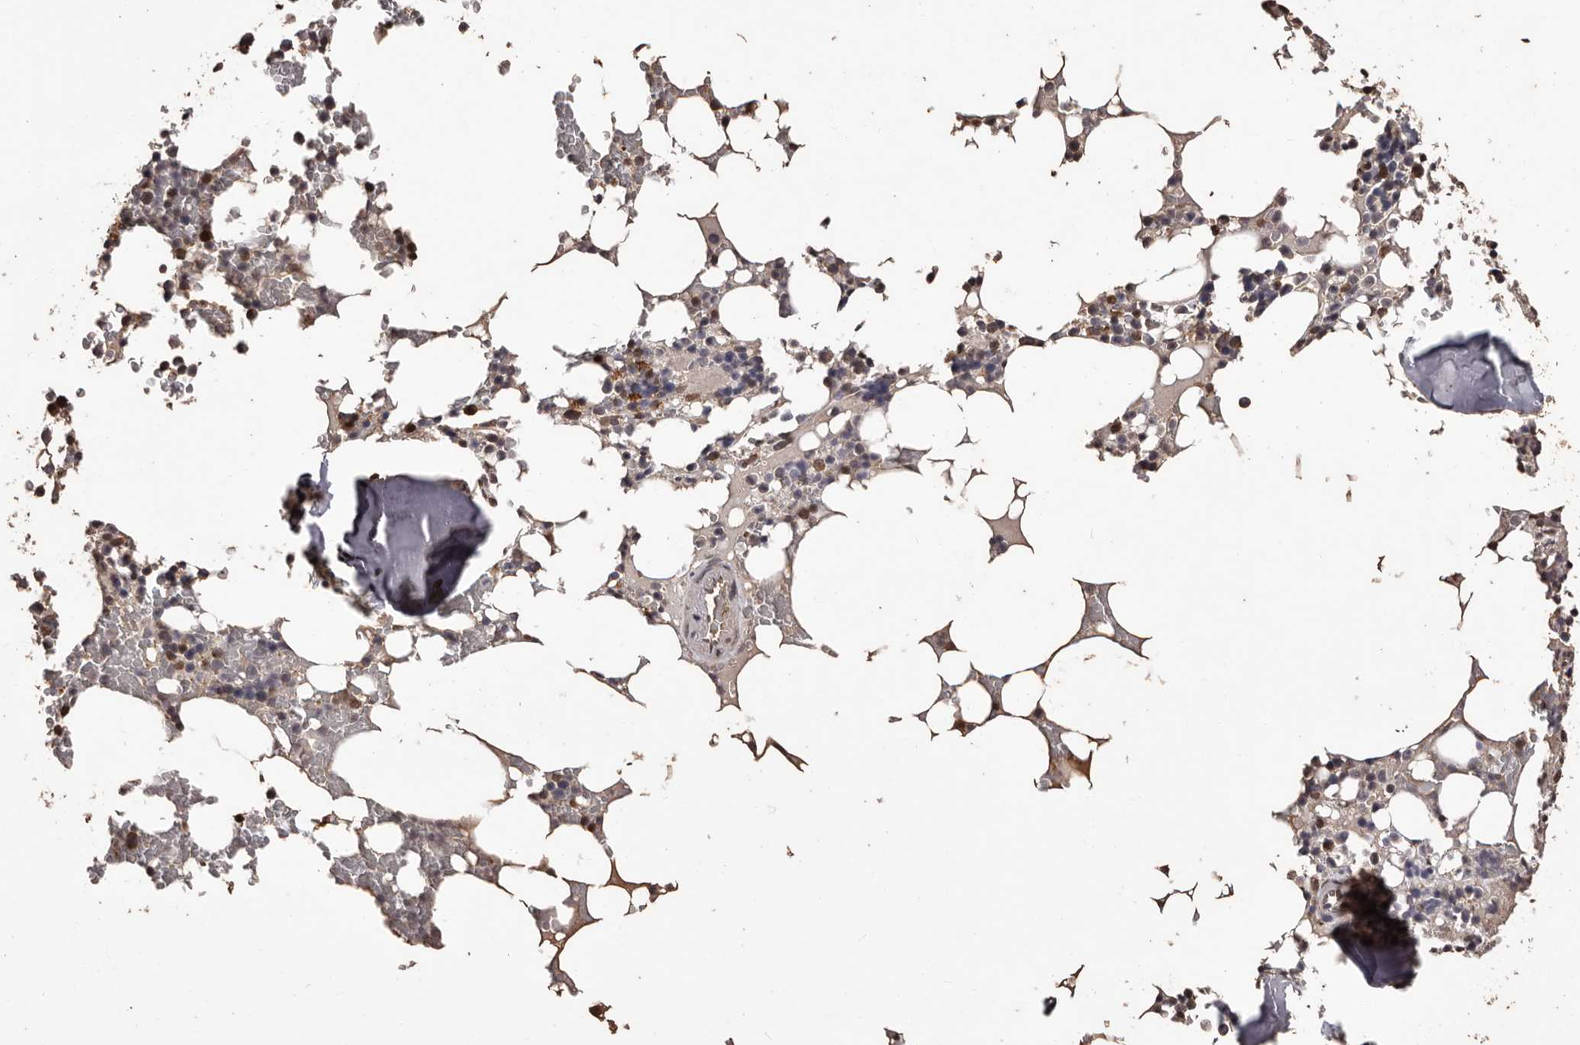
{"staining": {"intensity": "moderate", "quantity": "<25%", "location": "cytoplasmic/membranous"}, "tissue": "bone marrow", "cell_type": "Hematopoietic cells", "image_type": "normal", "snomed": [{"axis": "morphology", "description": "Normal tissue, NOS"}, {"axis": "topography", "description": "Bone marrow"}], "caption": "Protein analysis of unremarkable bone marrow displays moderate cytoplasmic/membranous positivity in about <25% of hematopoietic cells. (DAB (3,3'-diaminobenzidine) IHC with brightfield microscopy, high magnification).", "gene": "NAV1", "patient": {"sex": "male", "age": 58}}